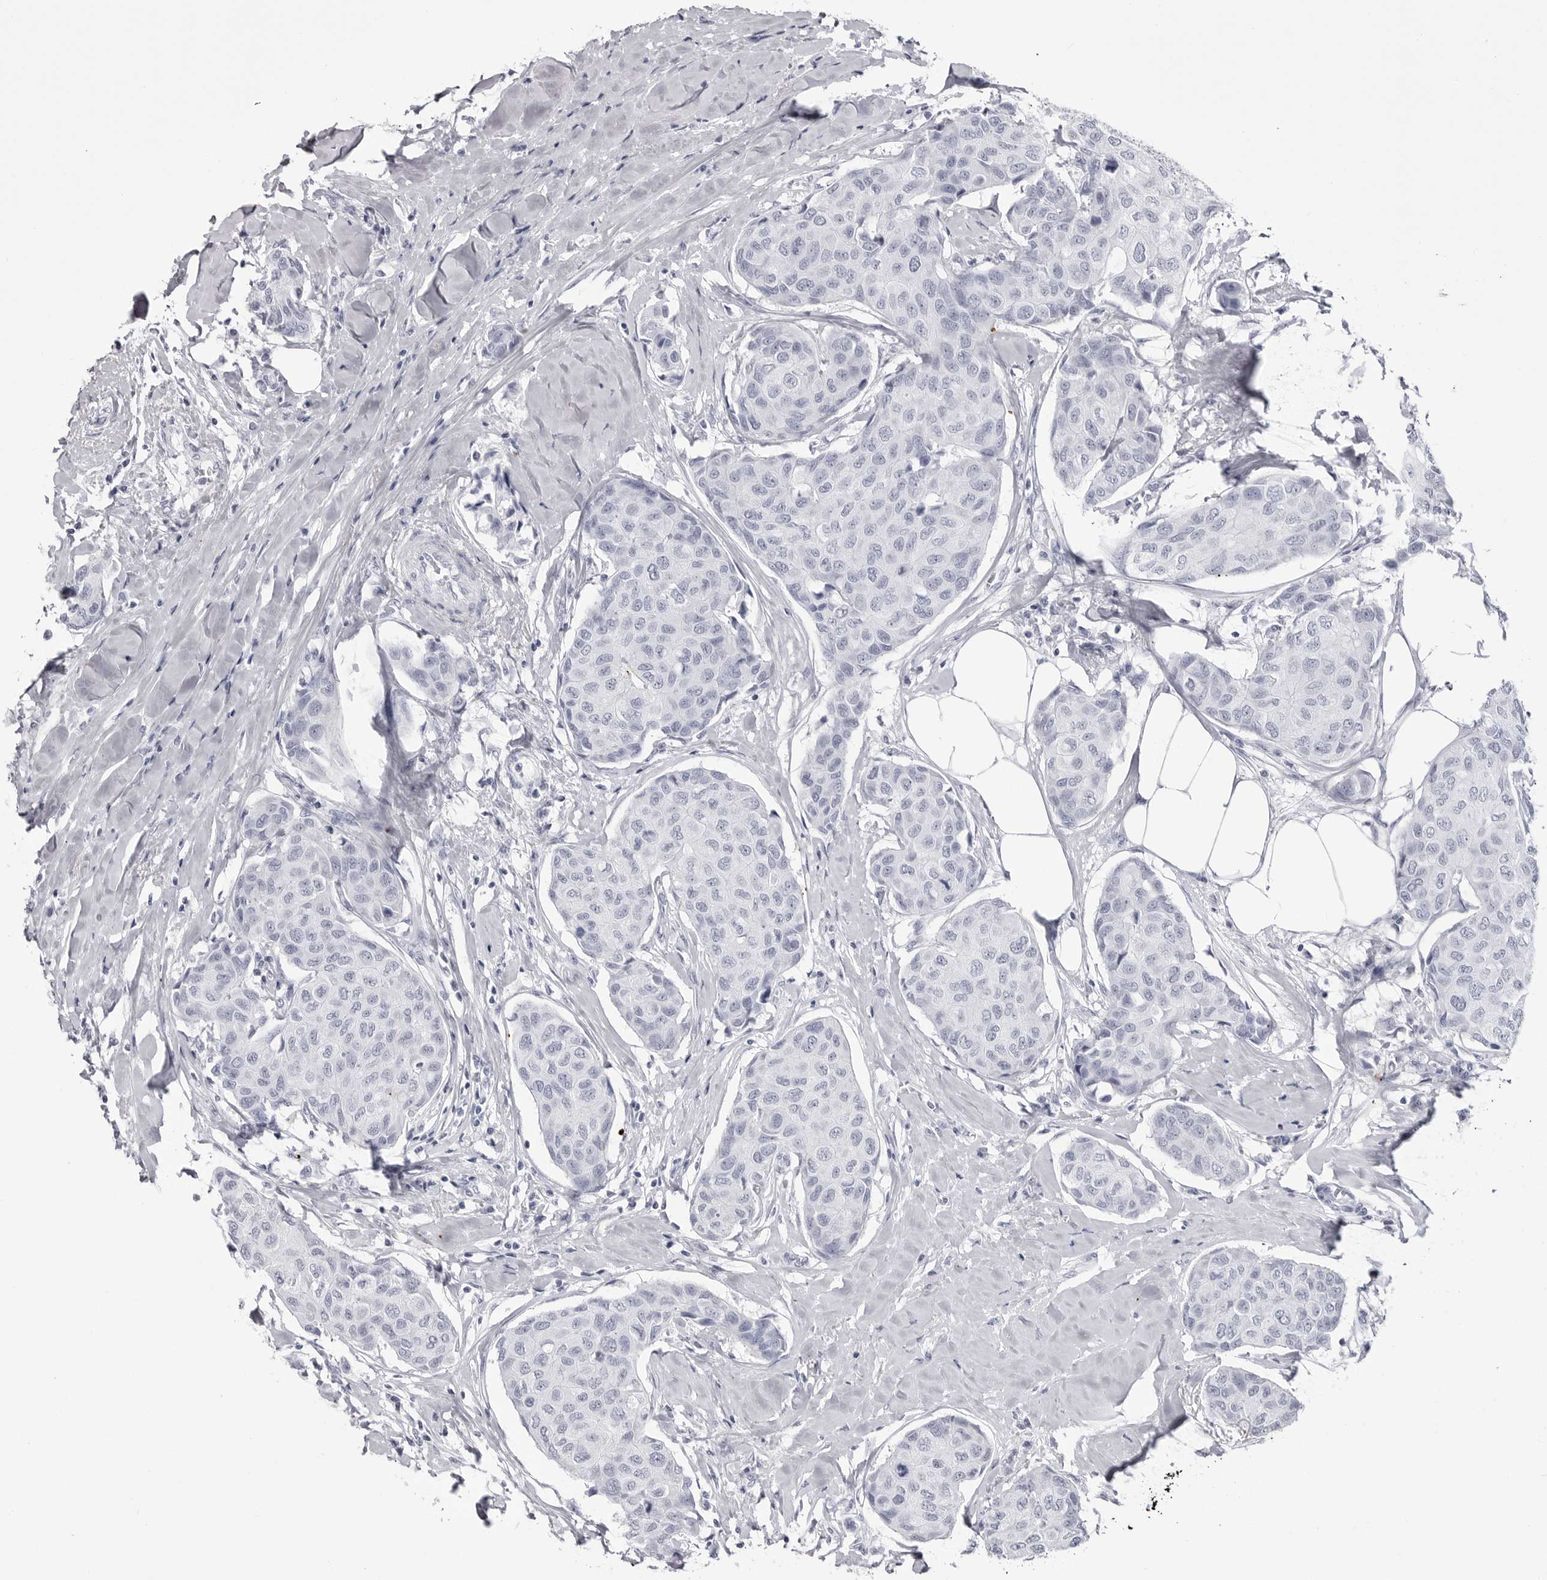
{"staining": {"intensity": "negative", "quantity": "none", "location": "none"}, "tissue": "breast cancer", "cell_type": "Tumor cells", "image_type": "cancer", "snomed": [{"axis": "morphology", "description": "Duct carcinoma"}, {"axis": "topography", "description": "Breast"}], "caption": "An IHC photomicrograph of breast invasive ductal carcinoma is shown. There is no staining in tumor cells of breast invasive ductal carcinoma.", "gene": "COL26A1", "patient": {"sex": "female", "age": 80}}